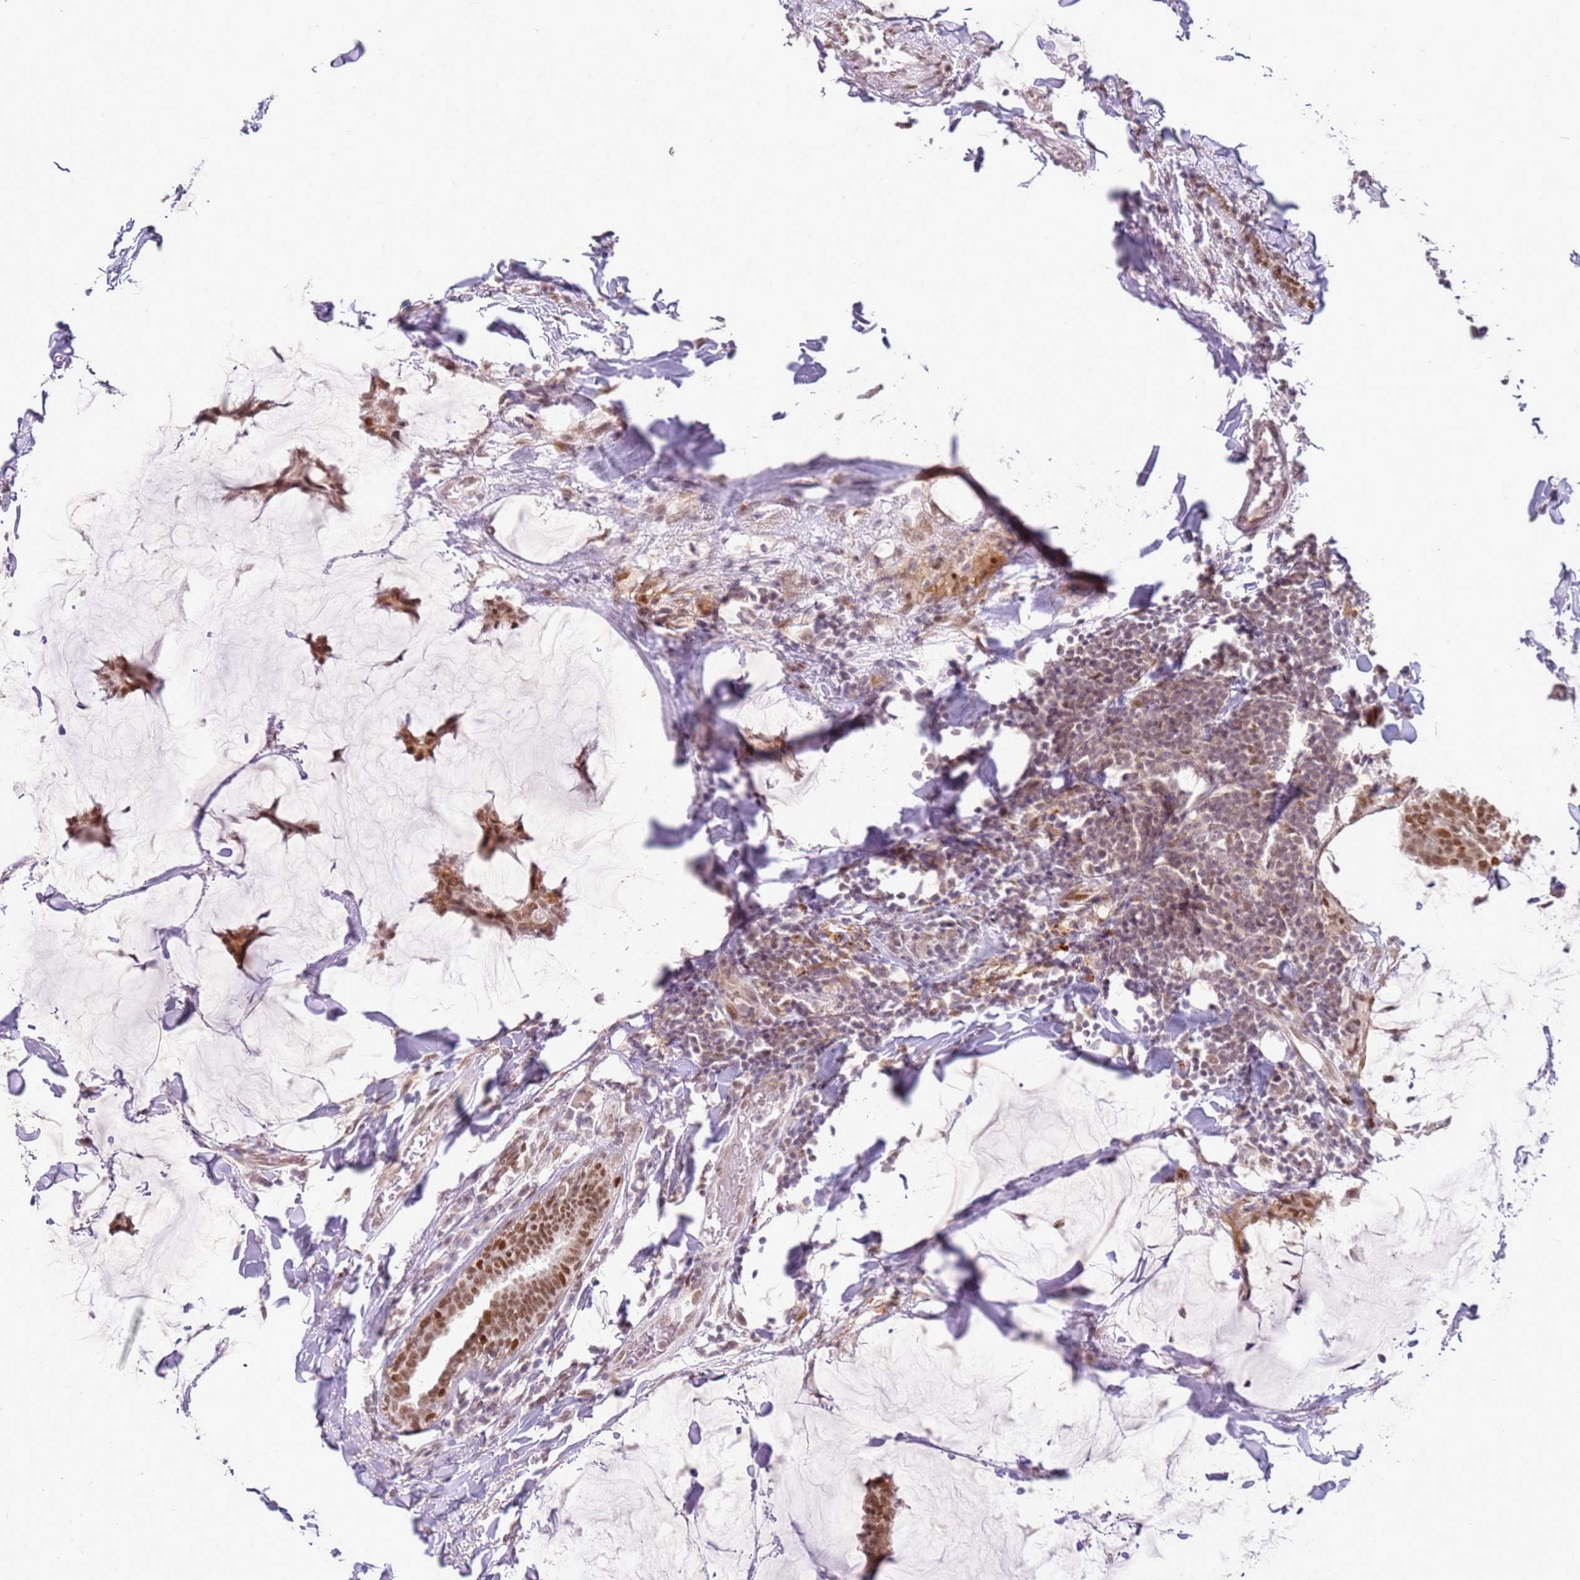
{"staining": {"intensity": "moderate", "quantity": ">75%", "location": "nuclear"}, "tissue": "breast cancer", "cell_type": "Tumor cells", "image_type": "cancer", "snomed": [{"axis": "morphology", "description": "Duct carcinoma"}, {"axis": "topography", "description": "Breast"}], "caption": "Immunohistochemical staining of human intraductal carcinoma (breast) shows moderate nuclear protein positivity in approximately >75% of tumor cells.", "gene": "PHC2", "patient": {"sex": "female", "age": 93}}